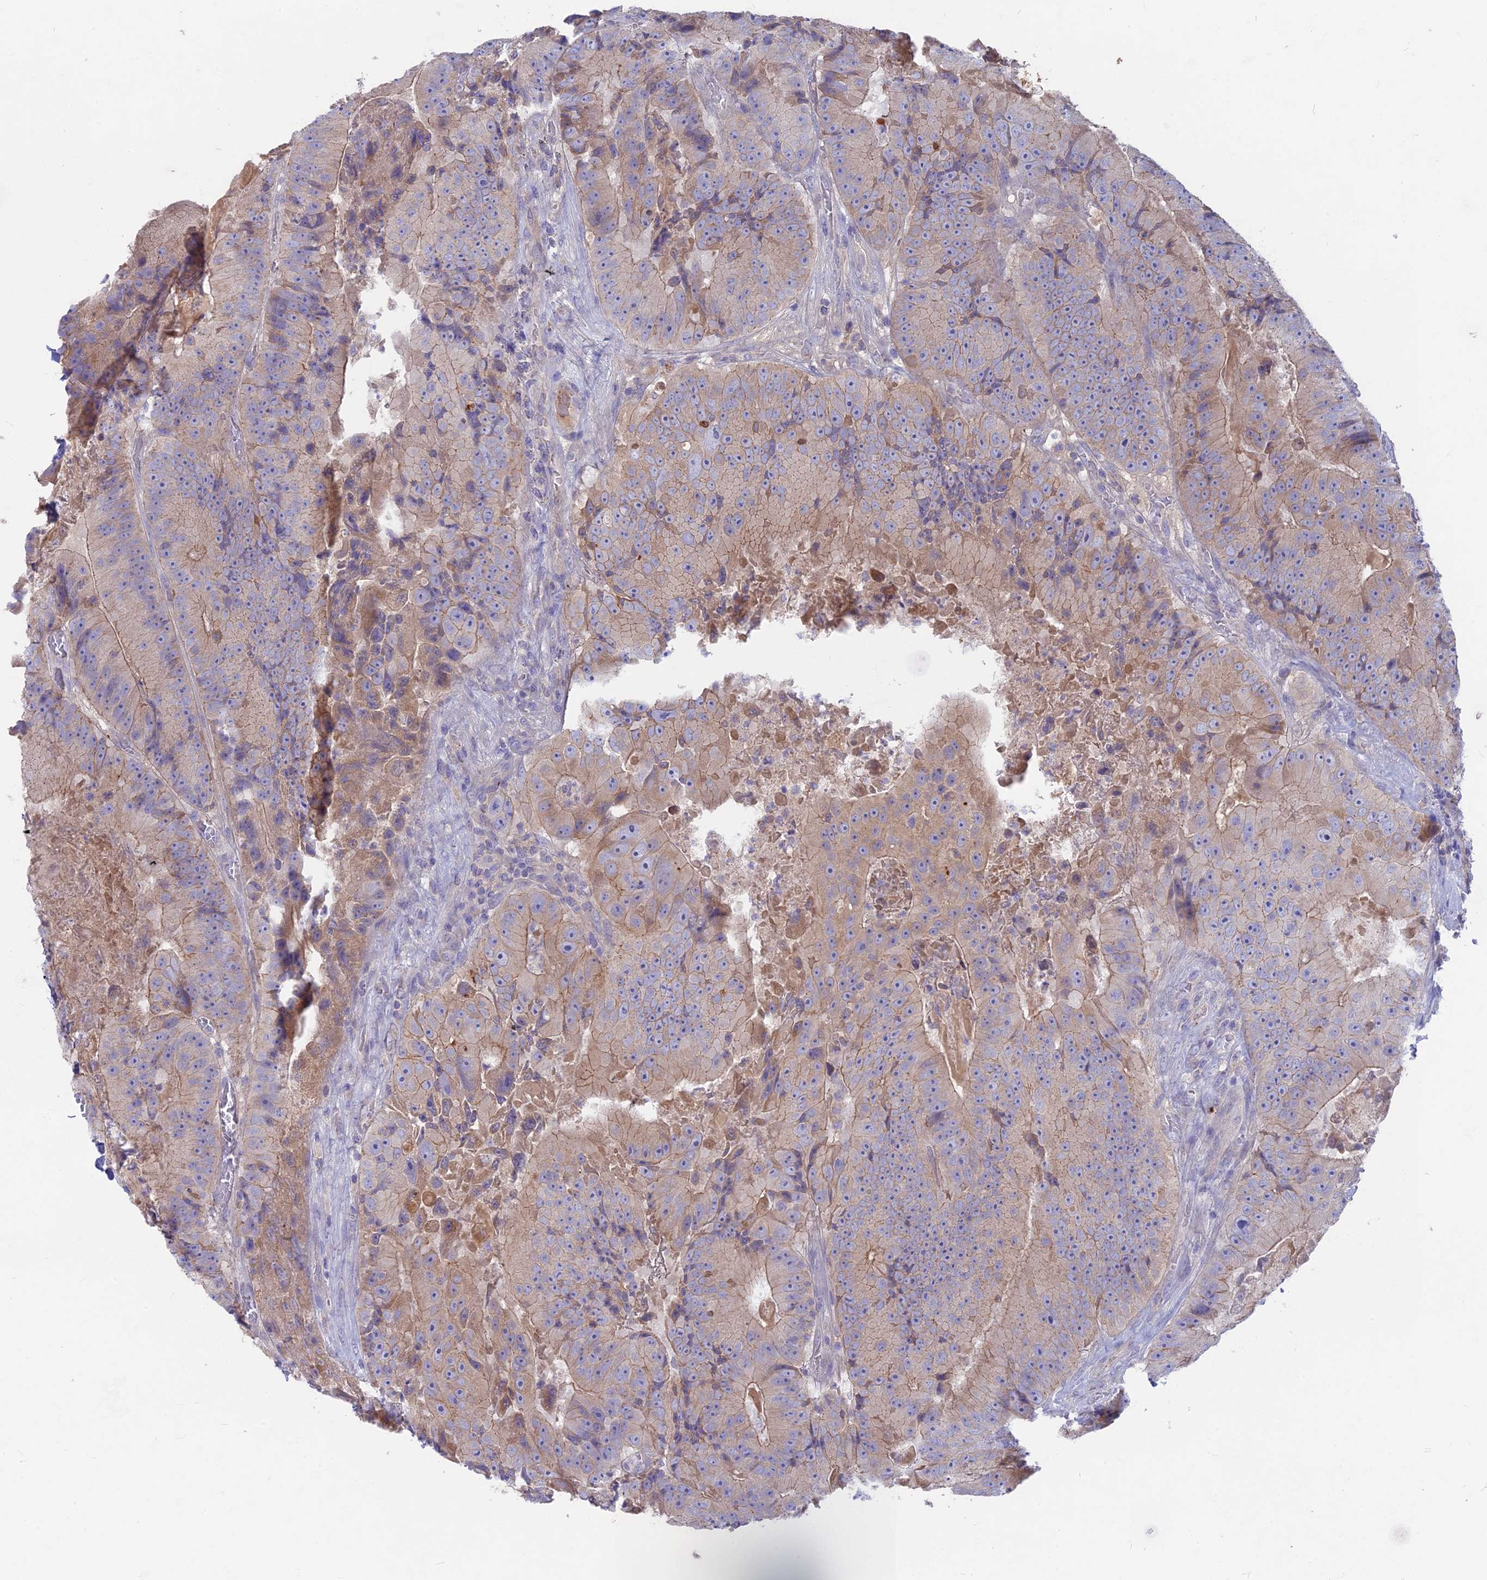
{"staining": {"intensity": "moderate", "quantity": "<25%", "location": "cytoplasmic/membranous"}, "tissue": "colorectal cancer", "cell_type": "Tumor cells", "image_type": "cancer", "snomed": [{"axis": "morphology", "description": "Adenocarcinoma, NOS"}, {"axis": "topography", "description": "Colon"}], "caption": "Human colorectal cancer (adenocarcinoma) stained for a protein (brown) exhibits moderate cytoplasmic/membranous positive staining in about <25% of tumor cells.", "gene": "PZP", "patient": {"sex": "female", "age": 86}}